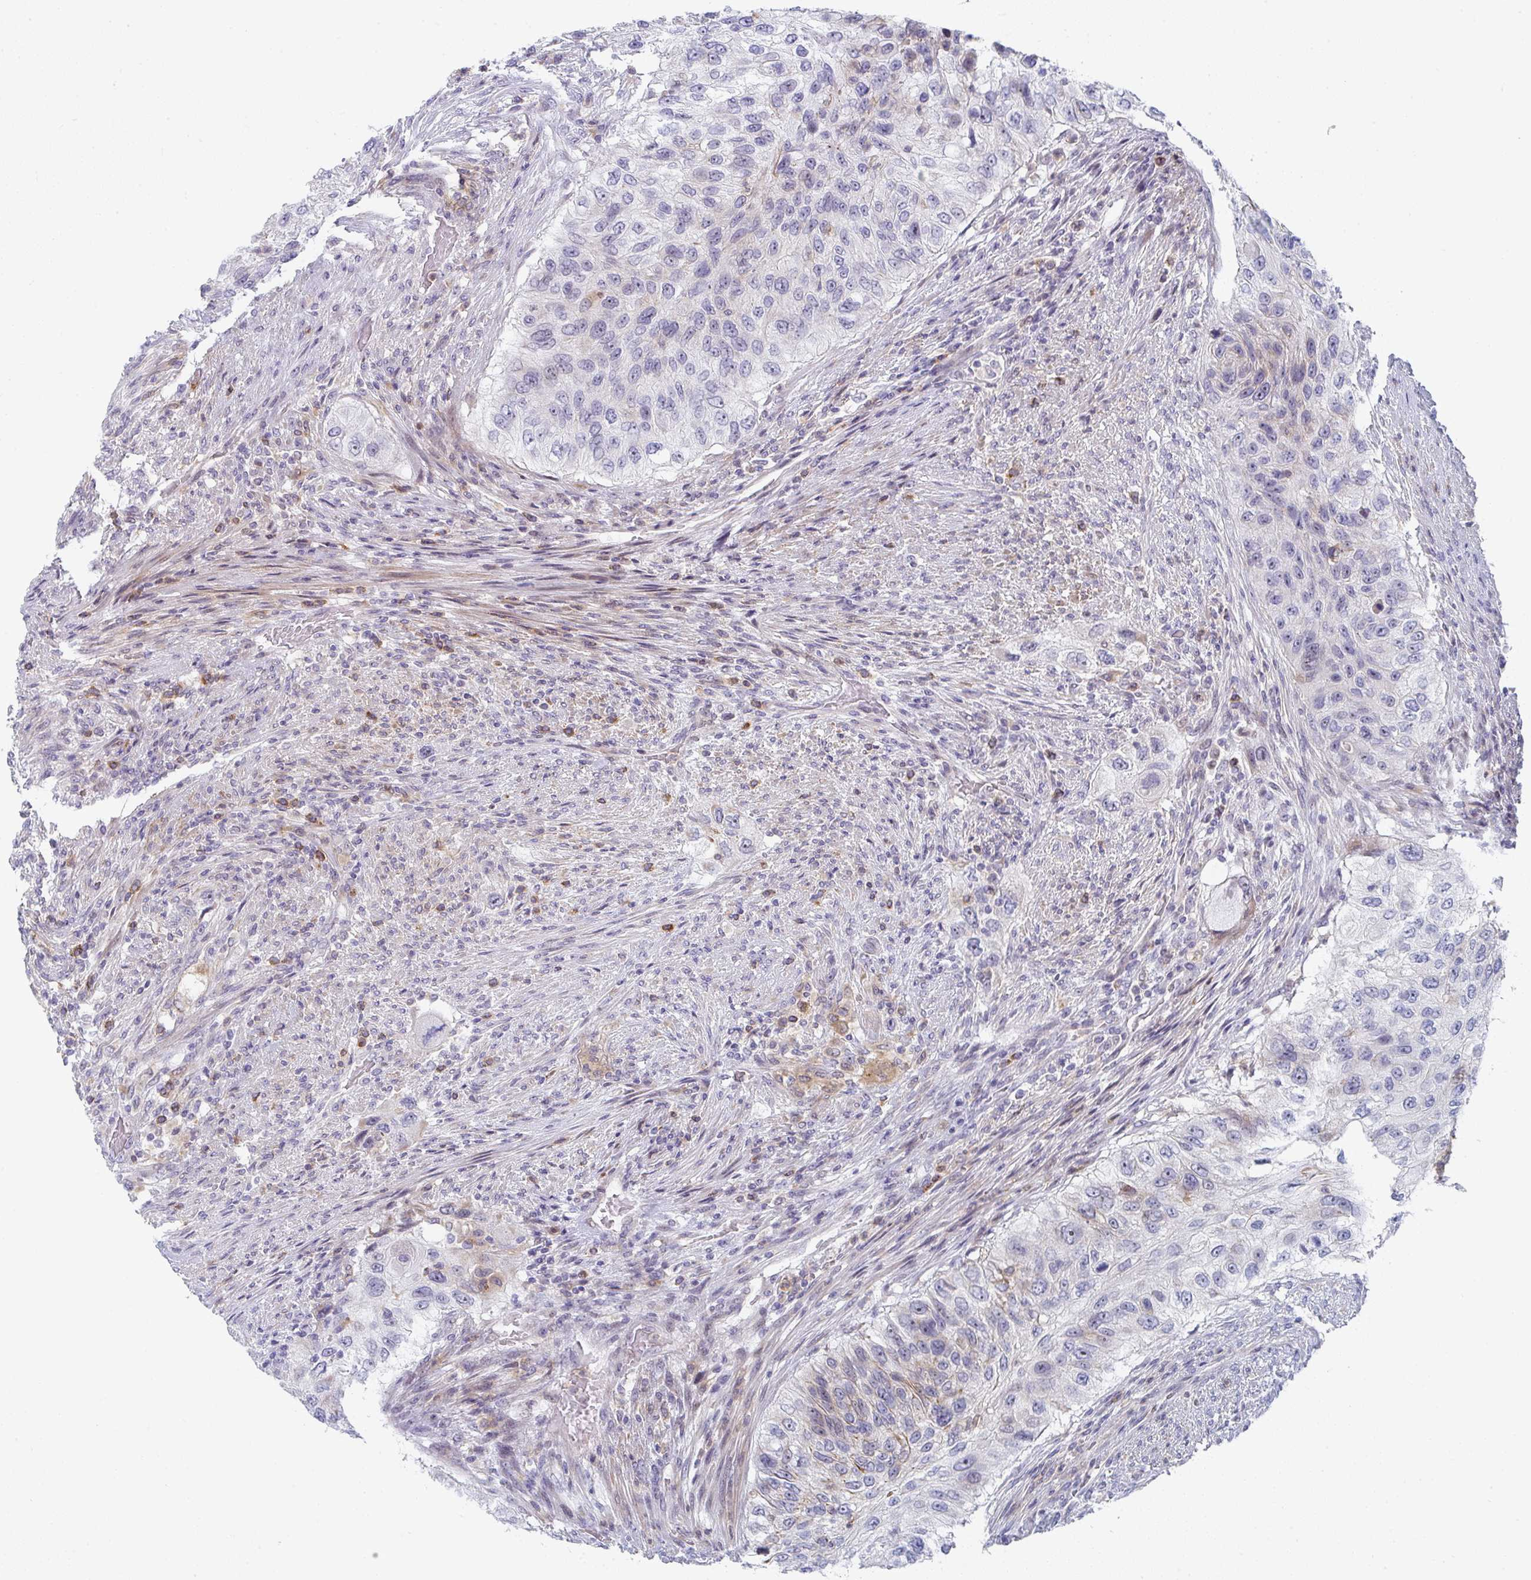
{"staining": {"intensity": "weak", "quantity": "<25%", "location": "cytoplasmic/membranous"}, "tissue": "urothelial cancer", "cell_type": "Tumor cells", "image_type": "cancer", "snomed": [{"axis": "morphology", "description": "Urothelial carcinoma, High grade"}, {"axis": "topography", "description": "Urinary bladder"}], "caption": "There is no significant positivity in tumor cells of urothelial cancer. (Immunohistochemistry, brightfield microscopy, high magnification).", "gene": "KLHL33", "patient": {"sex": "female", "age": 60}}